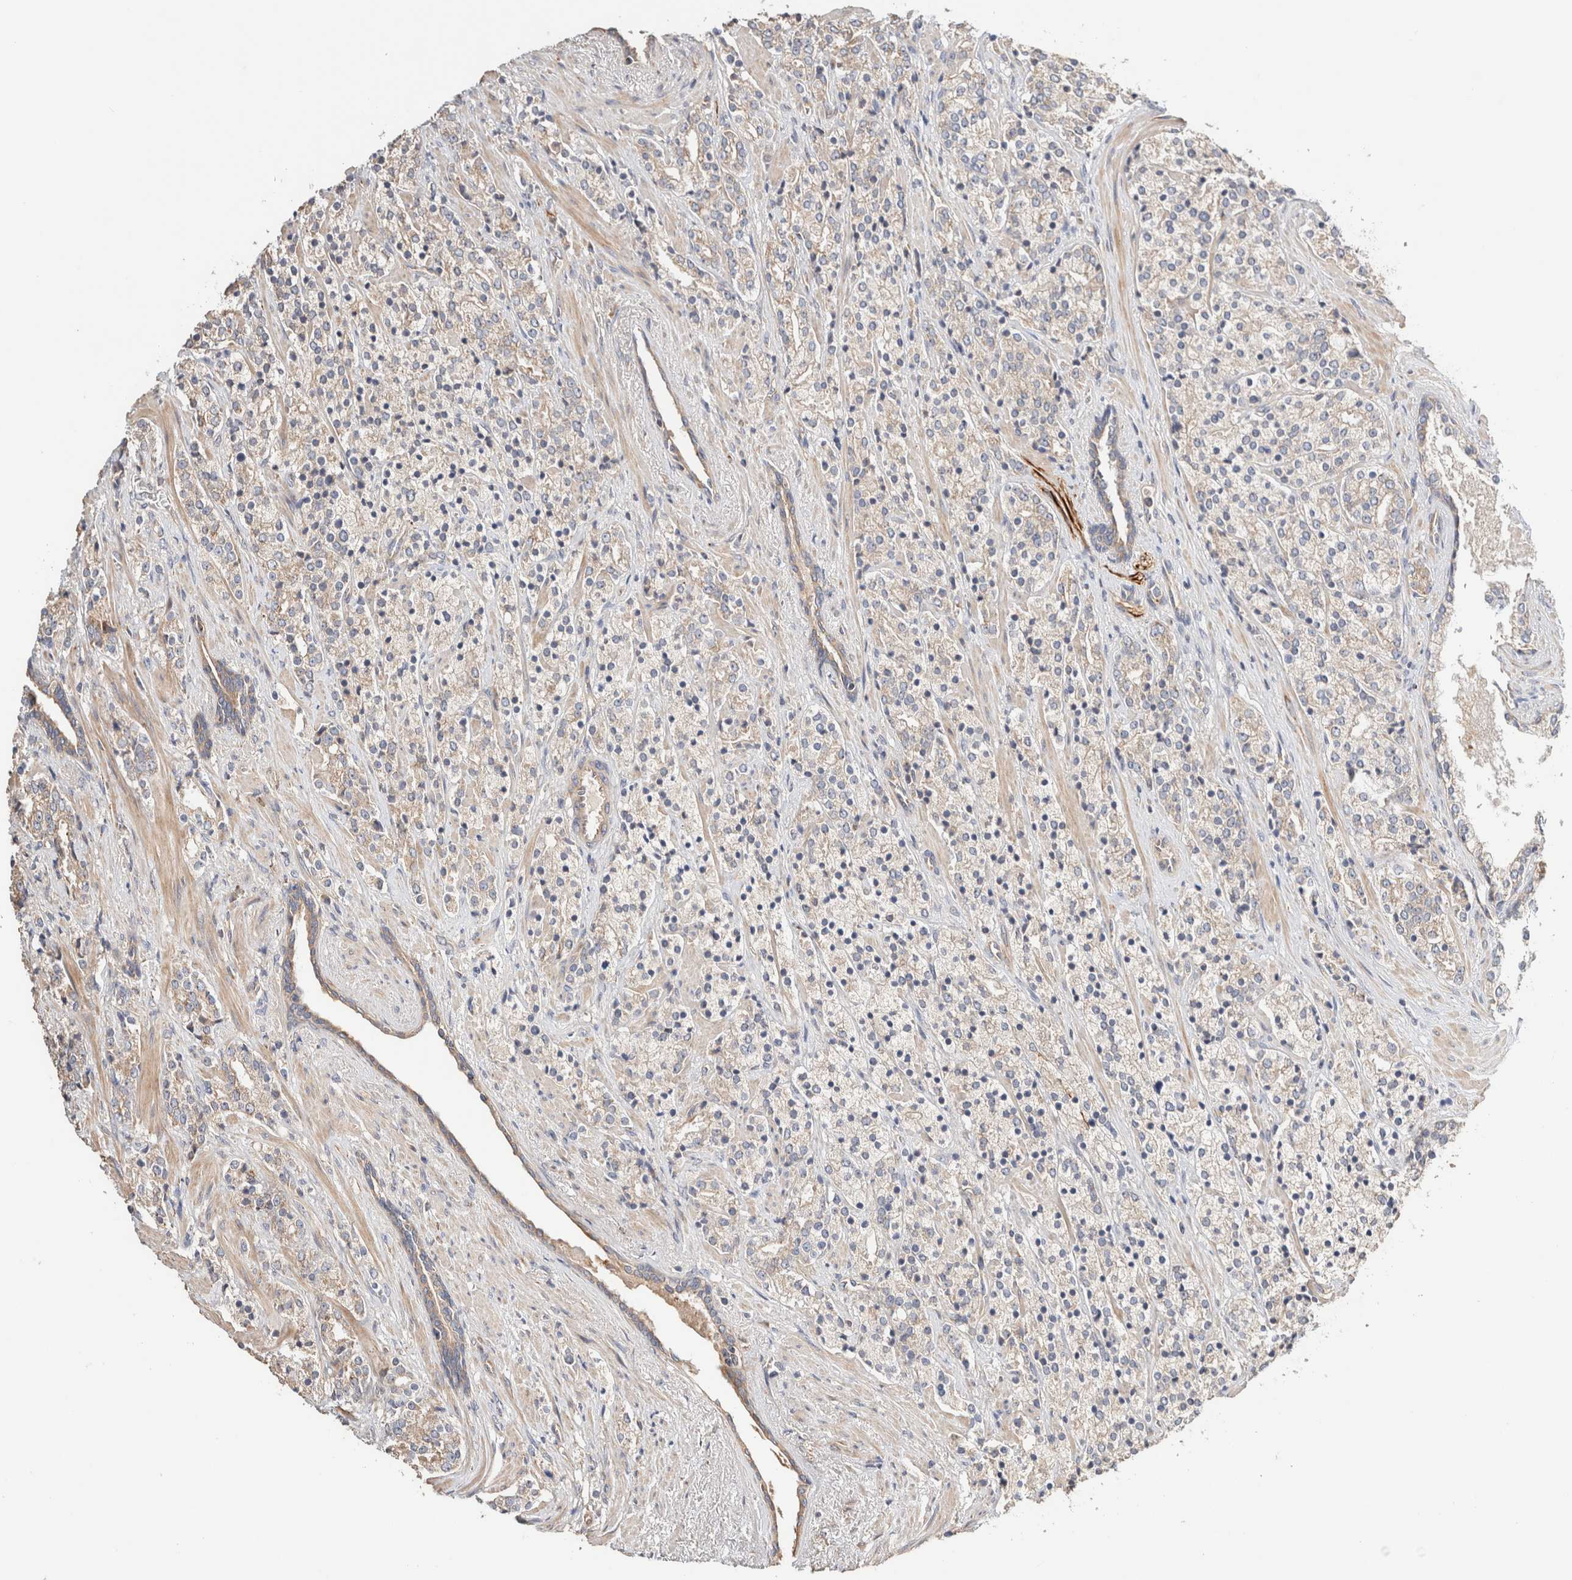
{"staining": {"intensity": "weak", "quantity": "<25%", "location": "cytoplasmic/membranous"}, "tissue": "prostate cancer", "cell_type": "Tumor cells", "image_type": "cancer", "snomed": [{"axis": "morphology", "description": "Adenocarcinoma, High grade"}, {"axis": "topography", "description": "Prostate"}], "caption": "This is a micrograph of IHC staining of prostate cancer, which shows no positivity in tumor cells.", "gene": "B3GNTL1", "patient": {"sex": "male", "age": 71}}